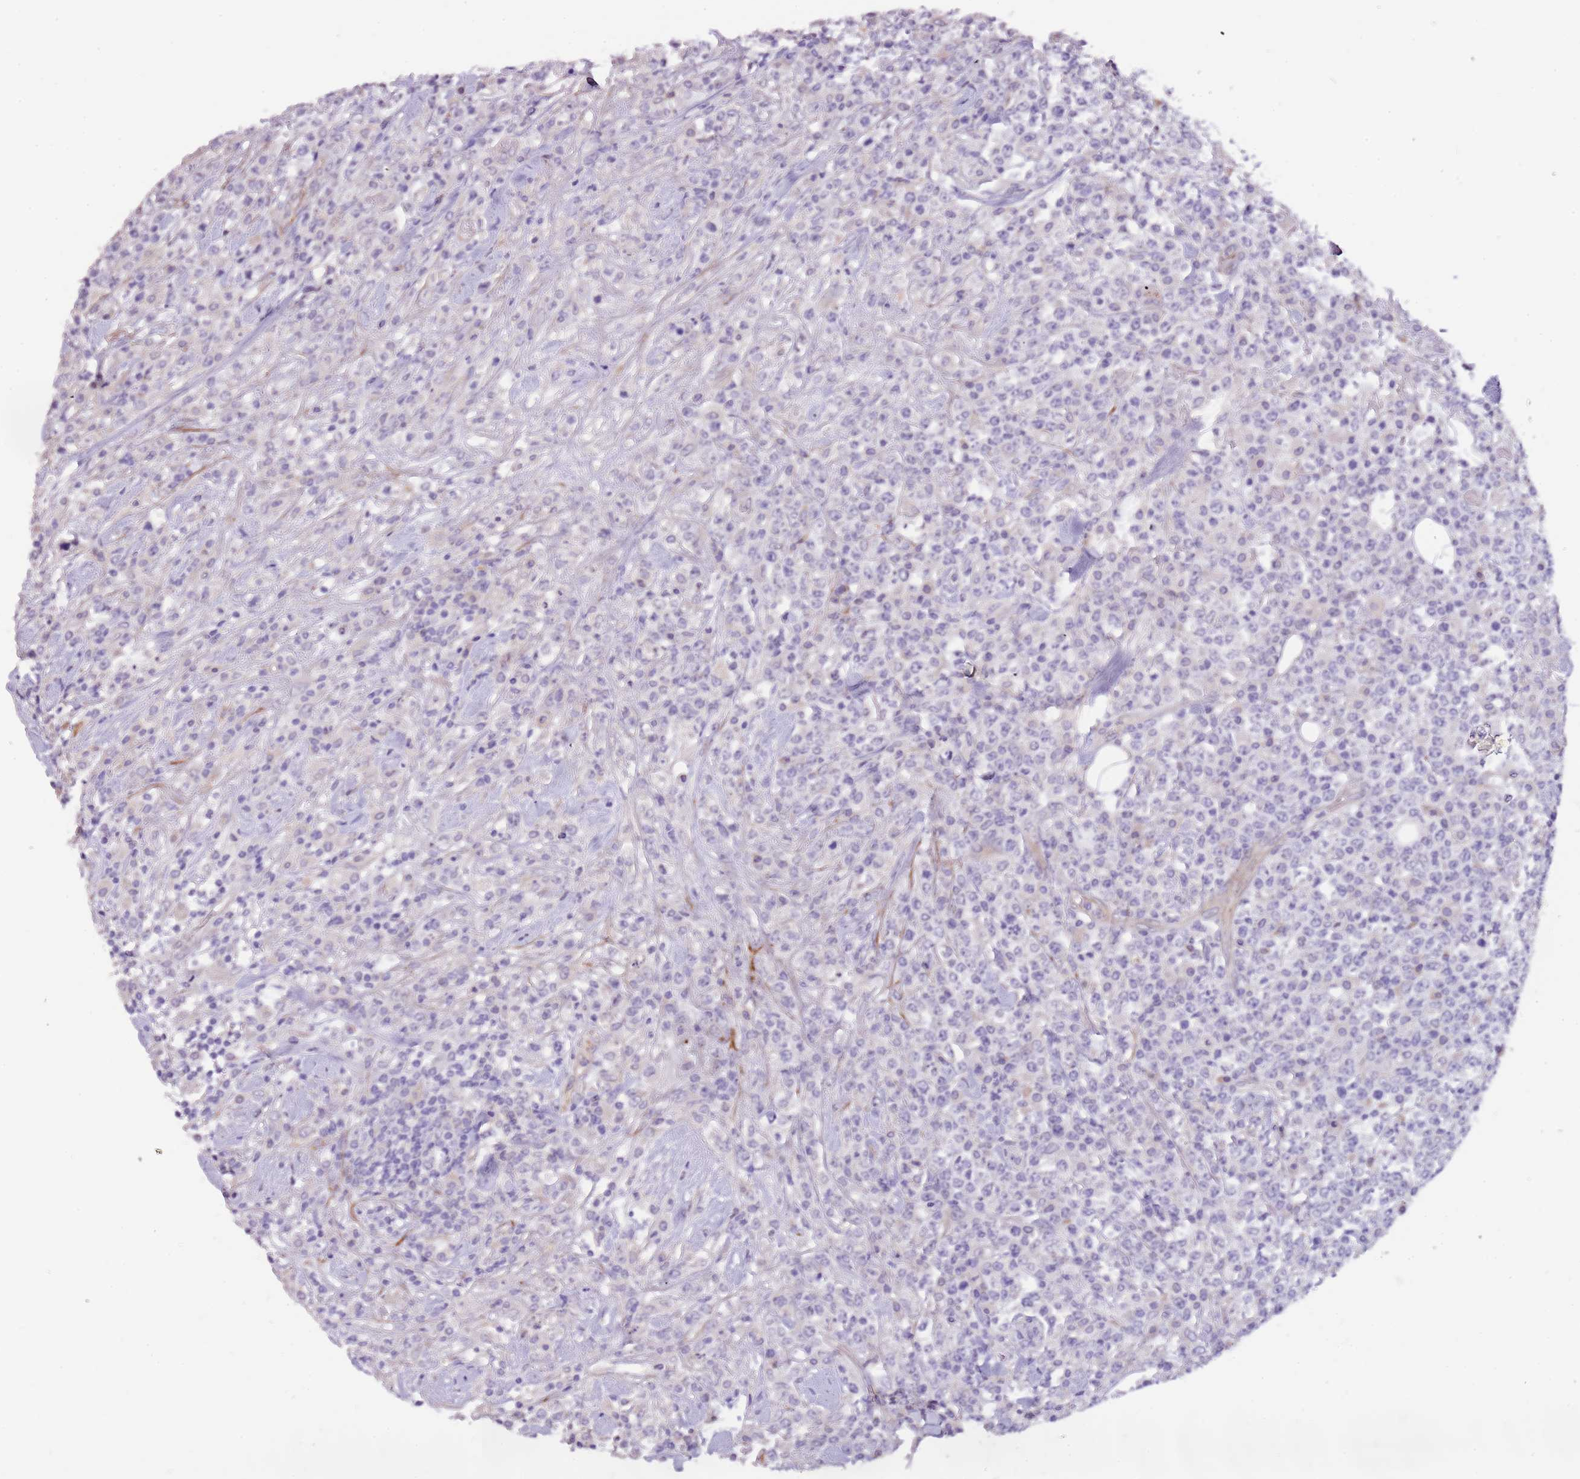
{"staining": {"intensity": "negative", "quantity": "none", "location": "none"}, "tissue": "lymphoma", "cell_type": "Tumor cells", "image_type": "cancer", "snomed": [{"axis": "morphology", "description": "Malignant lymphoma, non-Hodgkin's type, High grade"}, {"axis": "topography", "description": "Colon"}], "caption": "This is an immunohistochemistry (IHC) histopathology image of lymphoma. There is no staining in tumor cells.", "gene": "NKX2-3", "patient": {"sex": "female", "age": 53}}